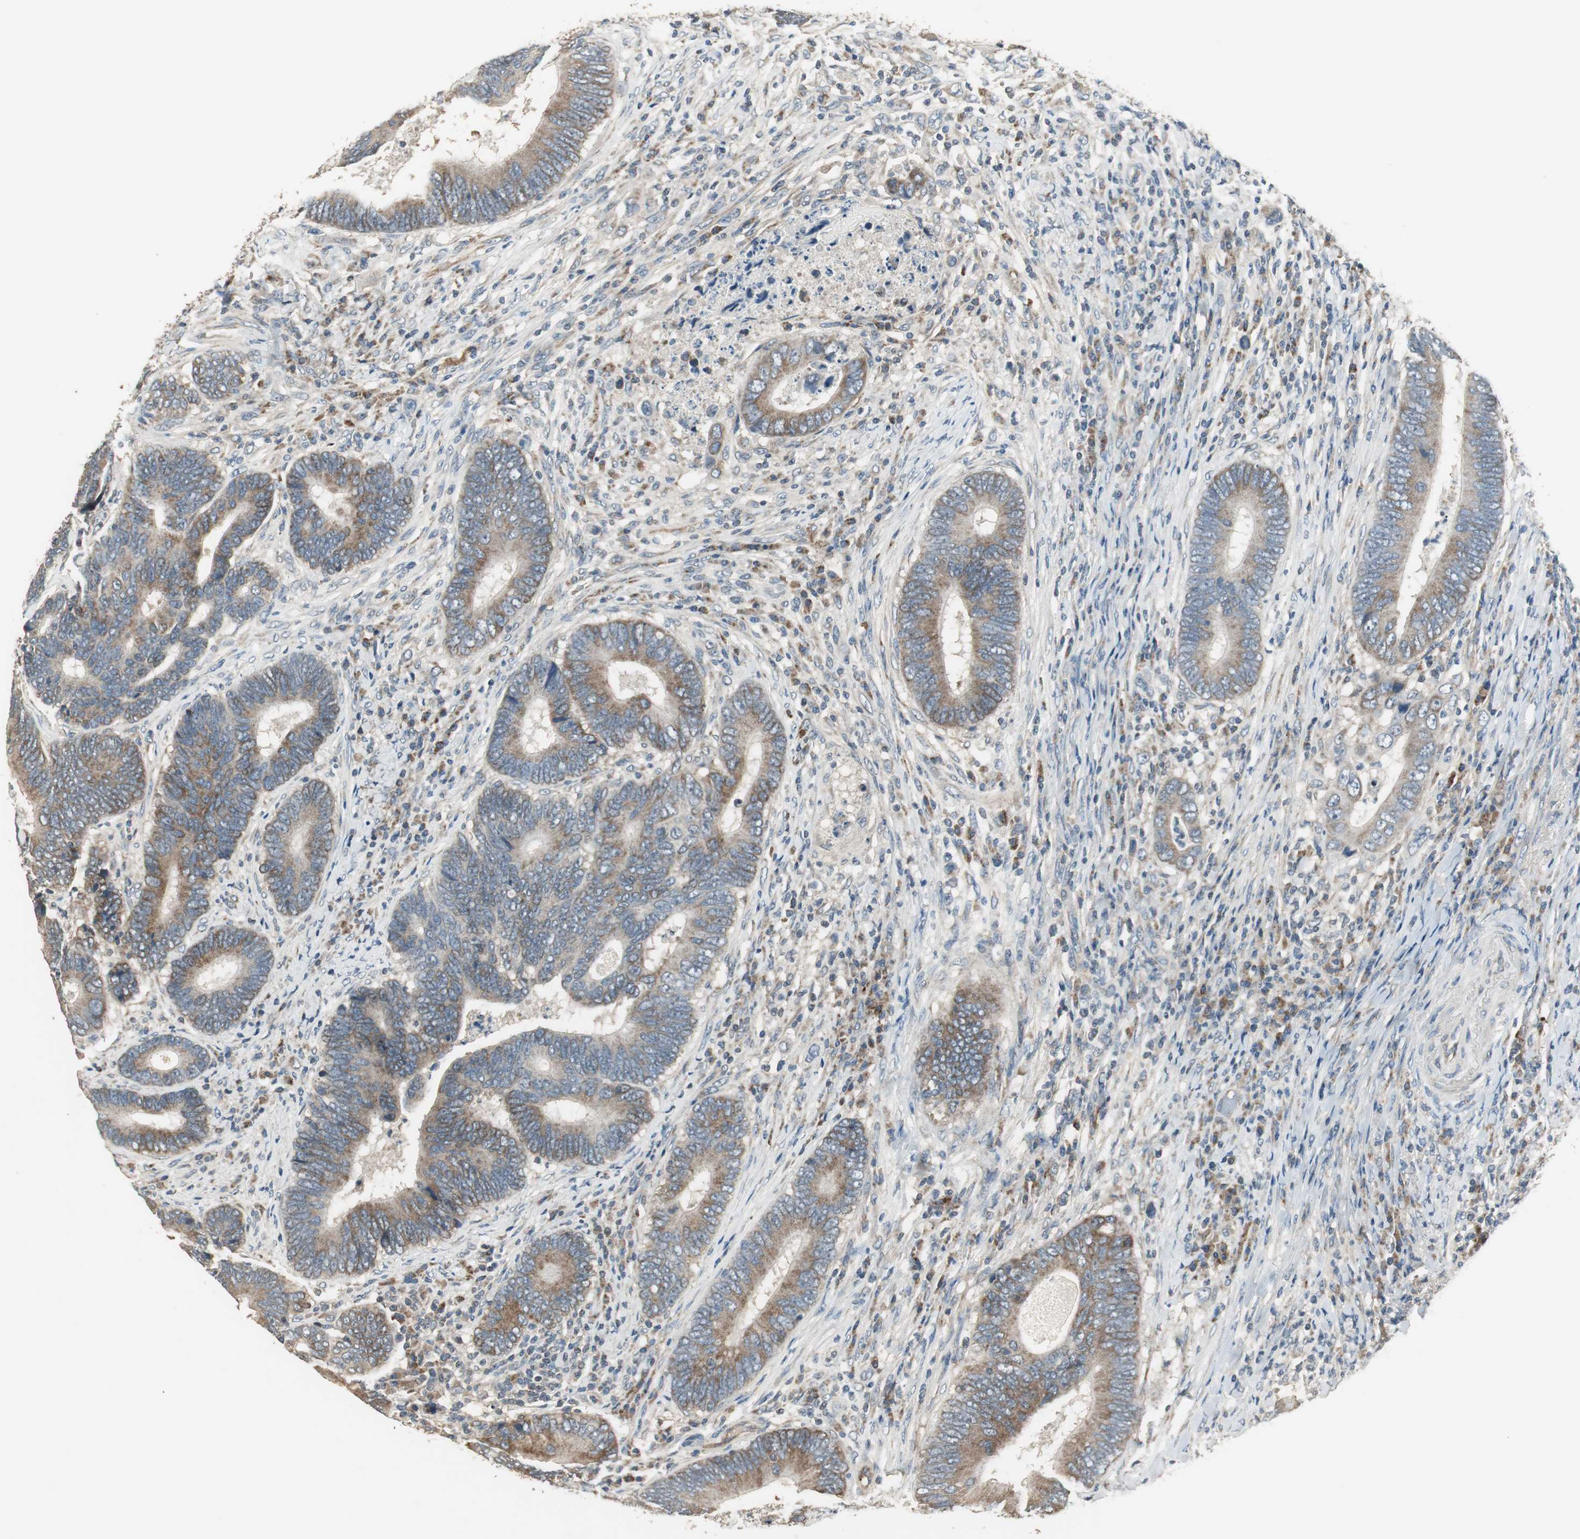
{"staining": {"intensity": "moderate", "quantity": ">75%", "location": "cytoplasmic/membranous"}, "tissue": "colorectal cancer", "cell_type": "Tumor cells", "image_type": "cancer", "snomed": [{"axis": "morphology", "description": "Adenocarcinoma, NOS"}, {"axis": "topography", "description": "Colon"}], "caption": "A brown stain highlights moderate cytoplasmic/membranous staining of a protein in colorectal adenocarcinoma tumor cells.", "gene": "MSTO1", "patient": {"sex": "female", "age": 78}}